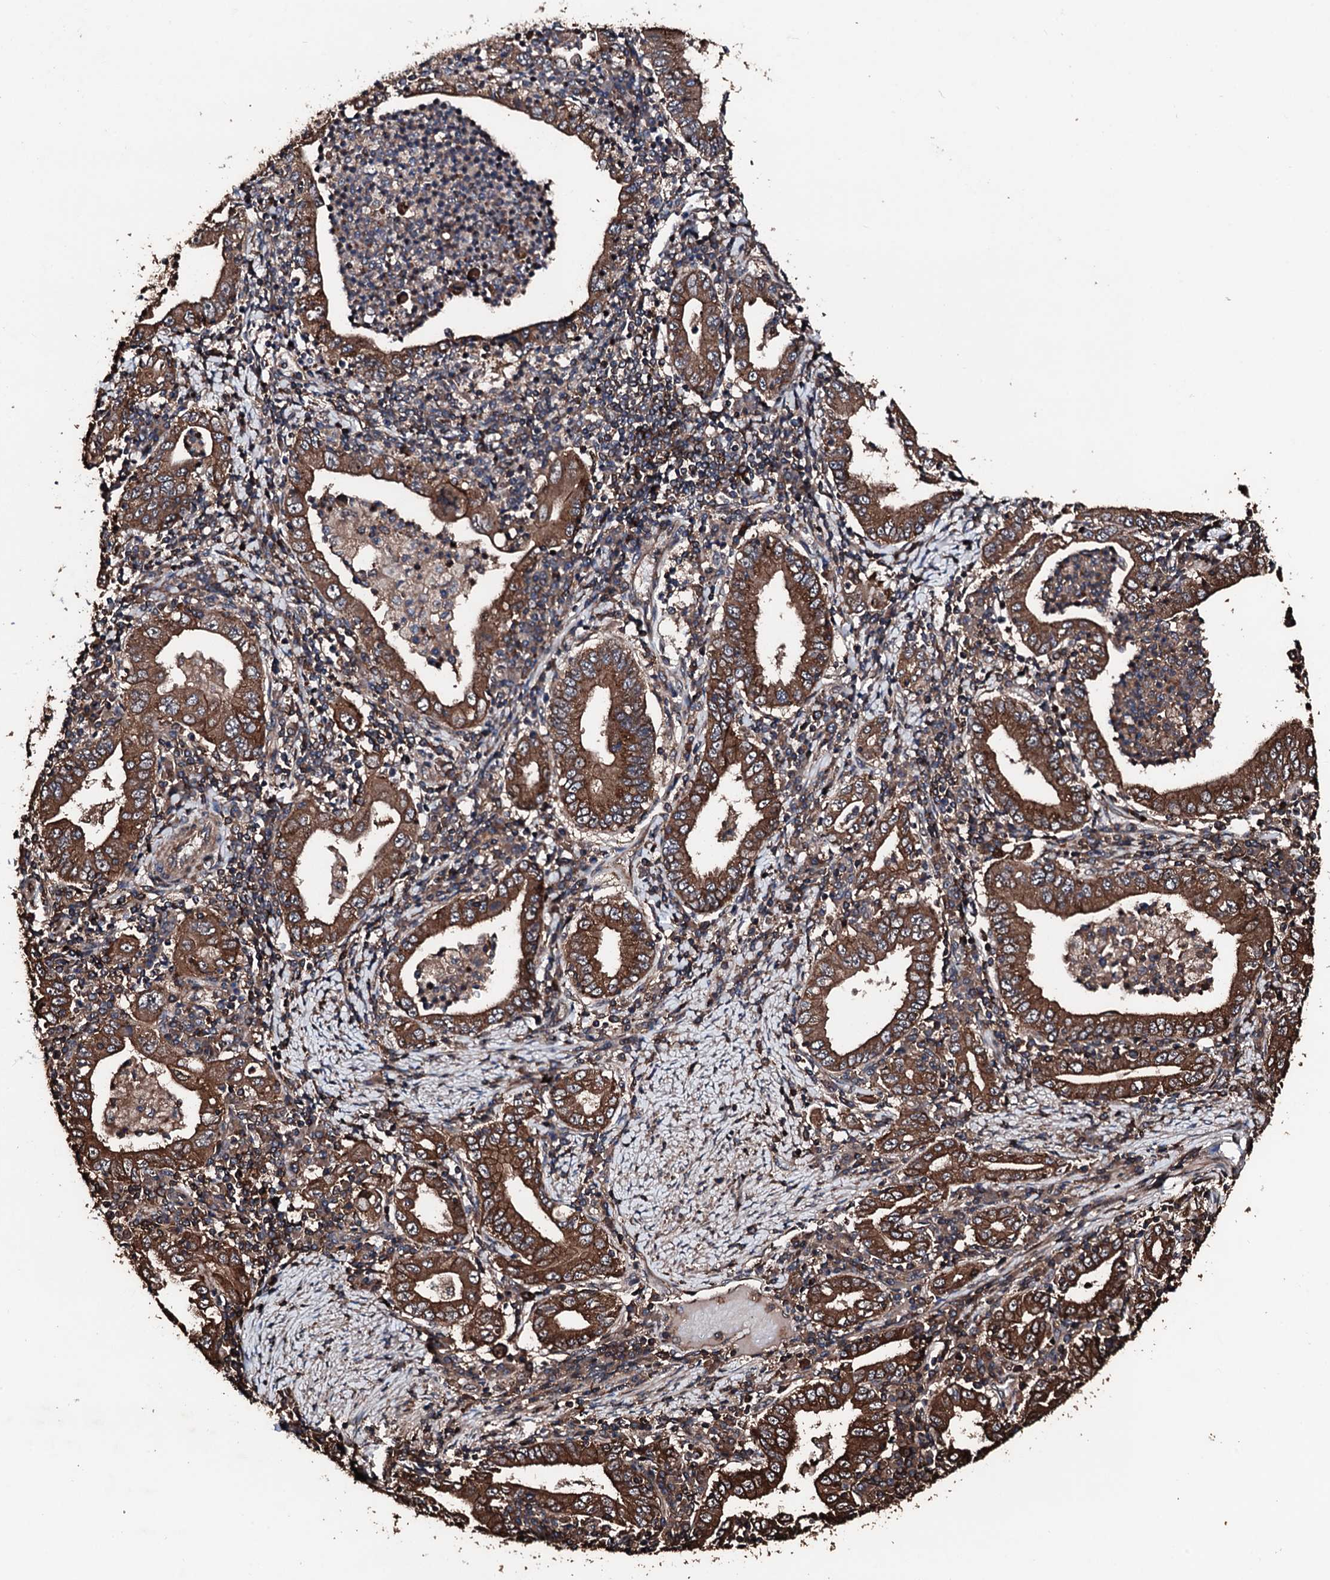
{"staining": {"intensity": "strong", "quantity": ">75%", "location": "cytoplasmic/membranous"}, "tissue": "stomach cancer", "cell_type": "Tumor cells", "image_type": "cancer", "snomed": [{"axis": "morphology", "description": "Normal tissue, NOS"}, {"axis": "morphology", "description": "Adenocarcinoma, NOS"}, {"axis": "topography", "description": "Esophagus"}, {"axis": "topography", "description": "Stomach, upper"}, {"axis": "topography", "description": "Peripheral nerve tissue"}], "caption": "Immunohistochemical staining of stomach cancer displays high levels of strong cytoplasmic/membranous staining in approximately >75% of tumor cells.", "gene": "KIF18A", "patient": {"sex": "male", "age": 62}}